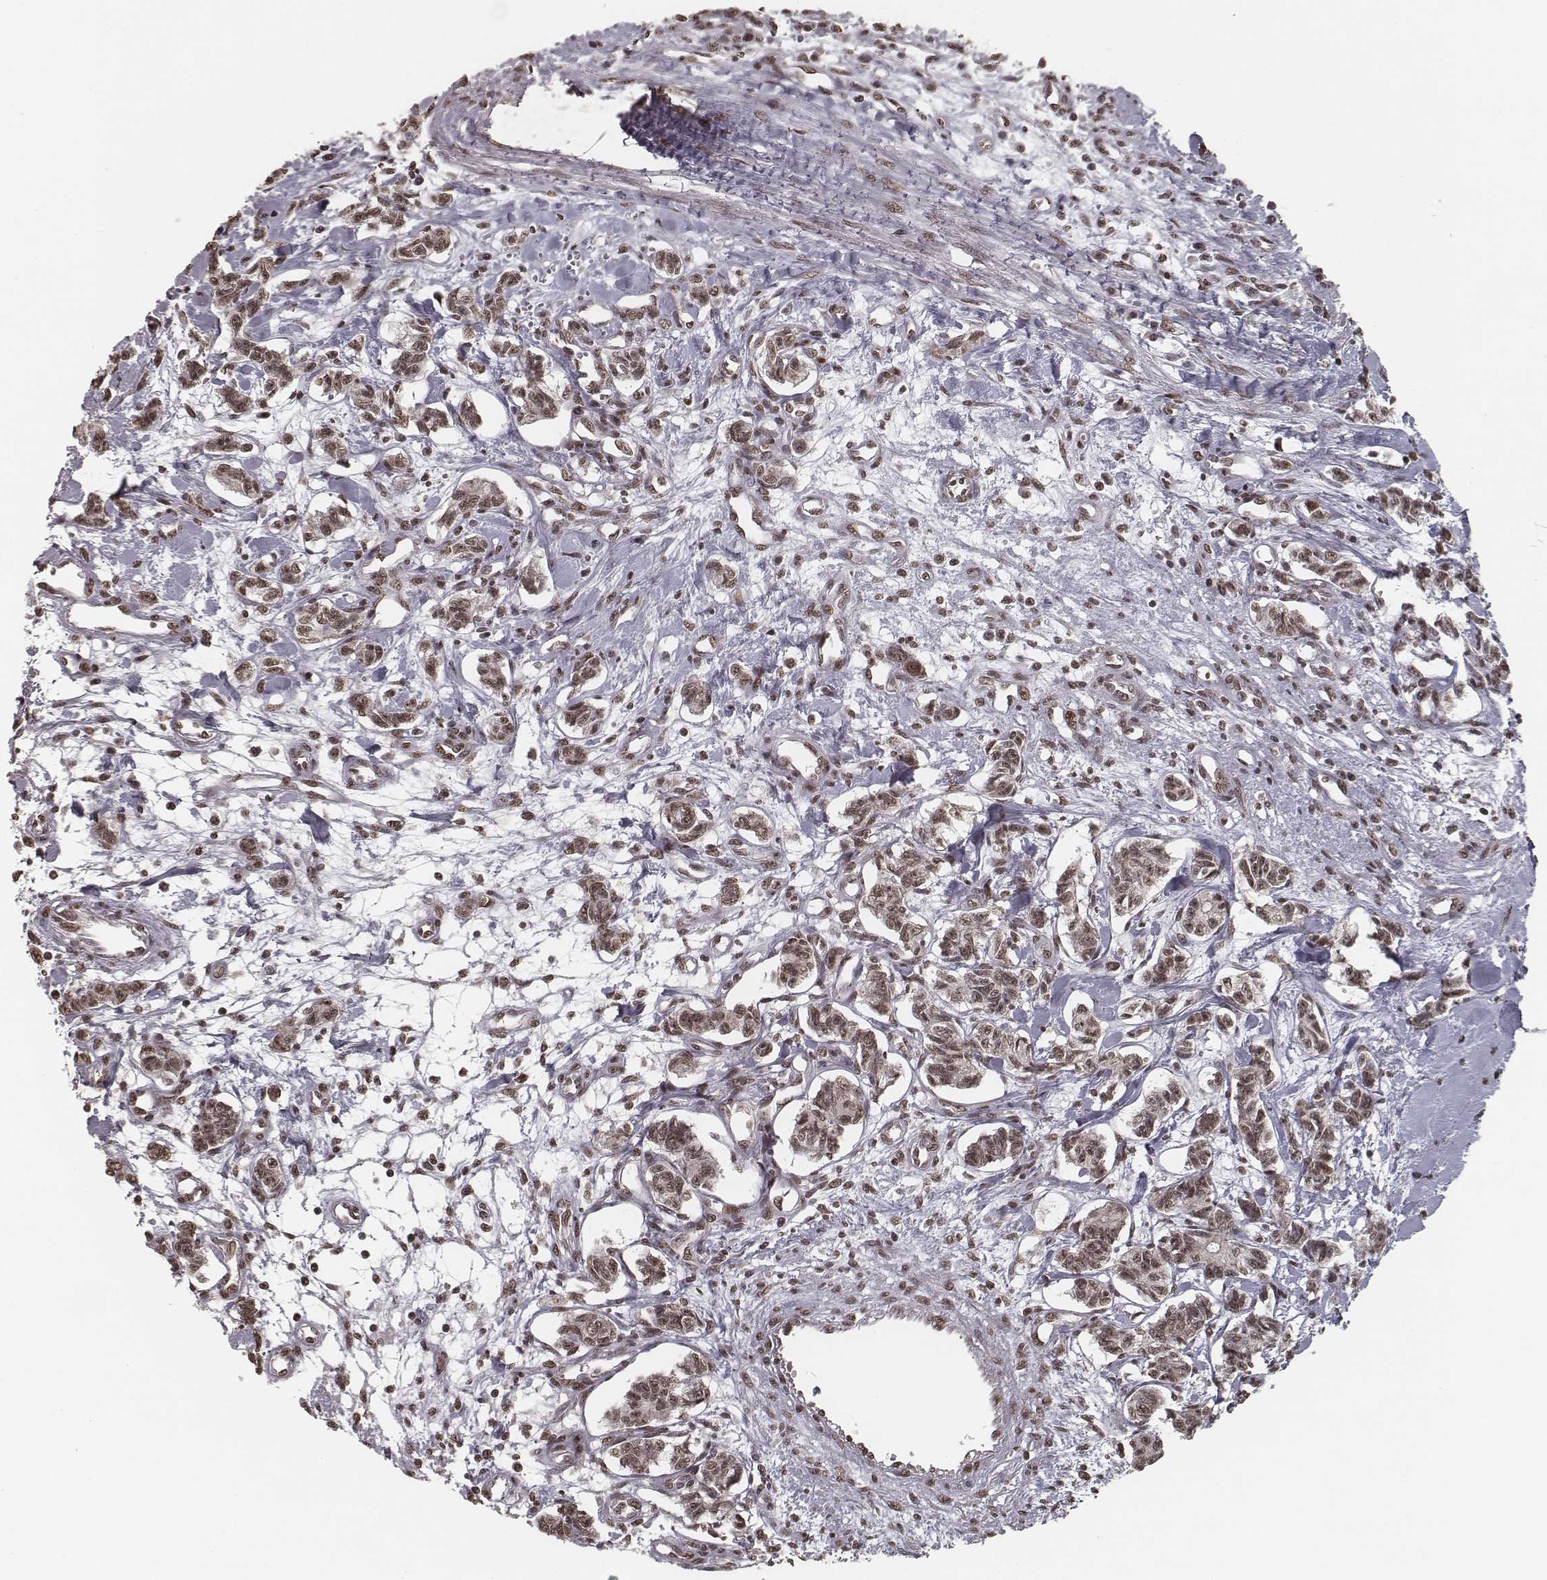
{"staining": {"intensity": "weak", "quantity": ">75%", "location": "nuclear"}, "tissue": "carcinoid", "cell_type": "Tumor cells", "image_type": "cancer", "snomed": [{"axis": "morphology", "description": "Carcinoid, malignant, NOS"}, {"axis": "topography", "description": "Kidney"}], "caption": "Carcinoid stained for a protein demonstrates weak nuclear positivity in tumor cells.", "gene": "HMGA2", "patient": {"sex": "female", "age": 41}}